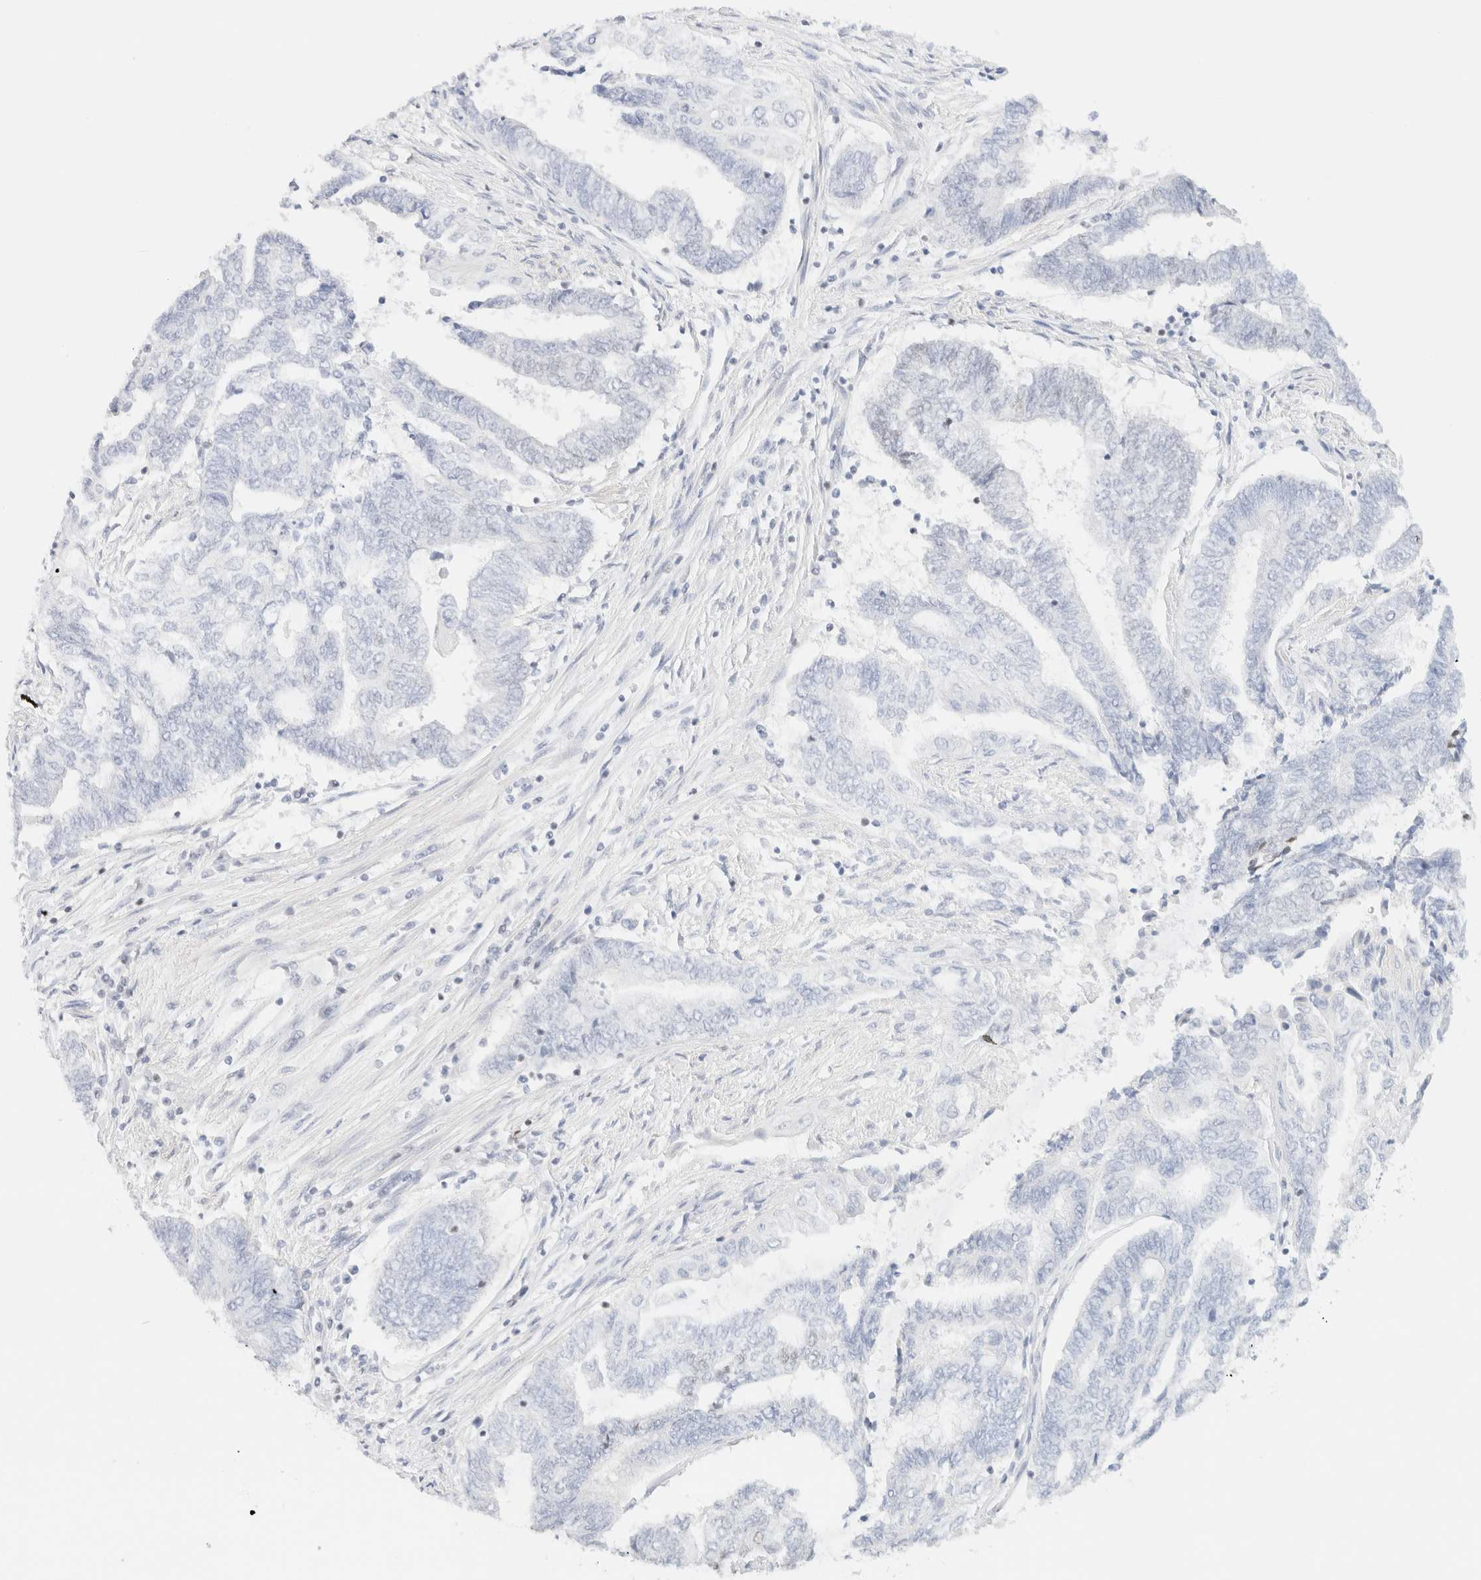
{"staining": {"intensity": "negative", "quantity": "none", "location": "none"}, "tissue": "endometrial cancer", "cell_type": "Tumor cells", "image_type": "cancer", "snomed": [{"axis": "morphology", "description": "Adenocarcinoma, NOS"}, {"axis": "topography", "description": "Uterus"}, {"axis": "topography", "description": "Endometrium"}], "caption": "This histopathology image is of endometrial adenocarcinoma stained with immunohistochemistry (IHC) to label a protein in brown with the nuclei are counter-stained blue. There is no expression in tumor cells. The staining was performed using DAB (3,3'-diaminobenzidine) to visualize the protein expression in brown, while the nuclei were stained in blue with hematoxylin (Magnification: 20x).", "gene": "IKZF3", "patient": {"sex": "female", "age": 70}}